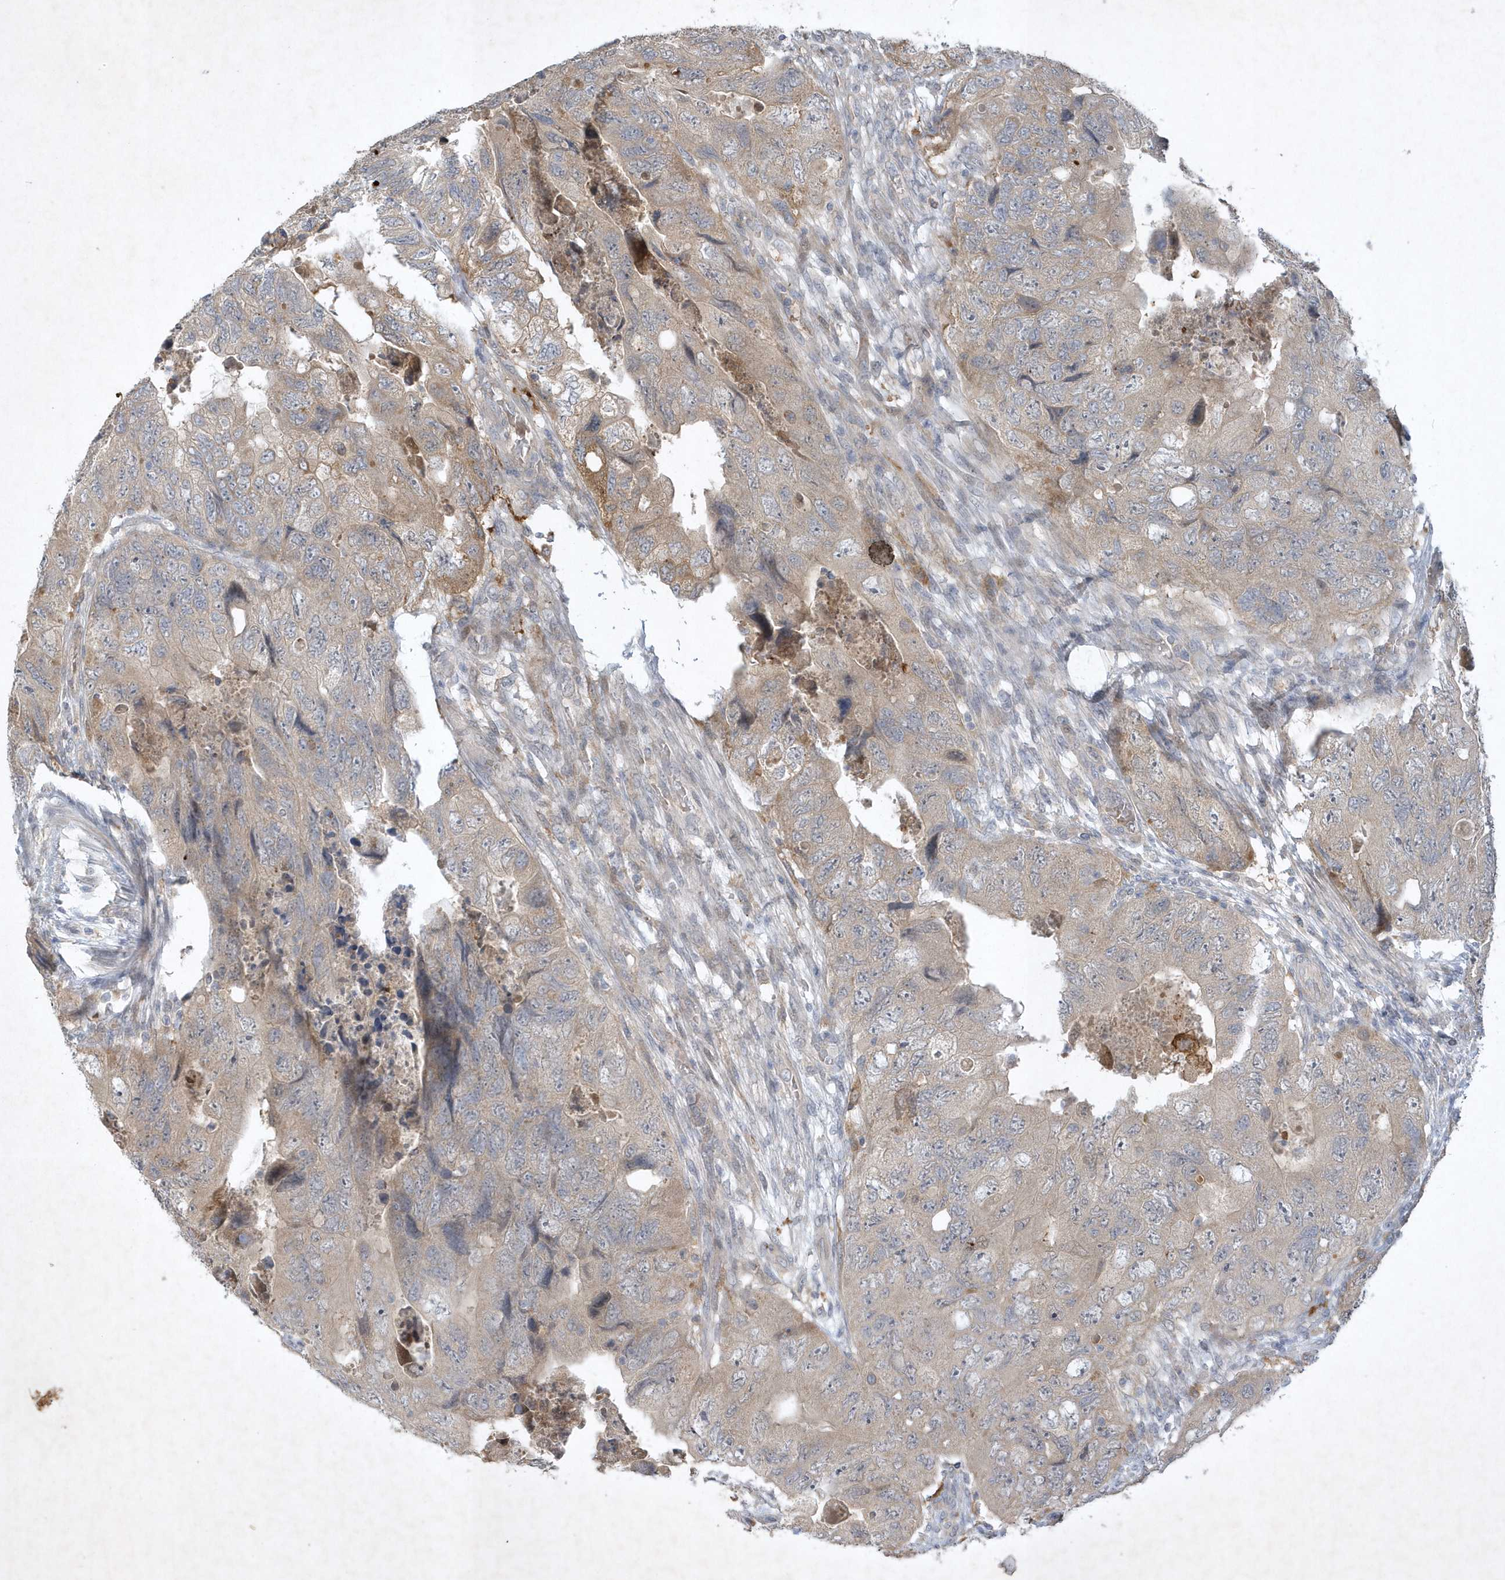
{"staining": {"intensity": "moderate", "quantity": "25%-75%", "location": "cytoplasmic/membranous"}, "tissue": "colorectal cancer", "cell_type": "Tumor cells", "image_type": "cancer", "snomed": [{"axis": "morphology", "description": "Adenocarcinoma, NOS"}, {"axis": "topography", "description": "Rectum"}], "caption": "High-power microscopy captured an immunohistochemistry histopathology image of colorectal cancer (adenocarcinoma), revealing moderate cytoplasmic/membranous expression in about 25%-75% of tumor cells.", "gene": "THG1L", "patient": {"sex": "male", "age": 63}}